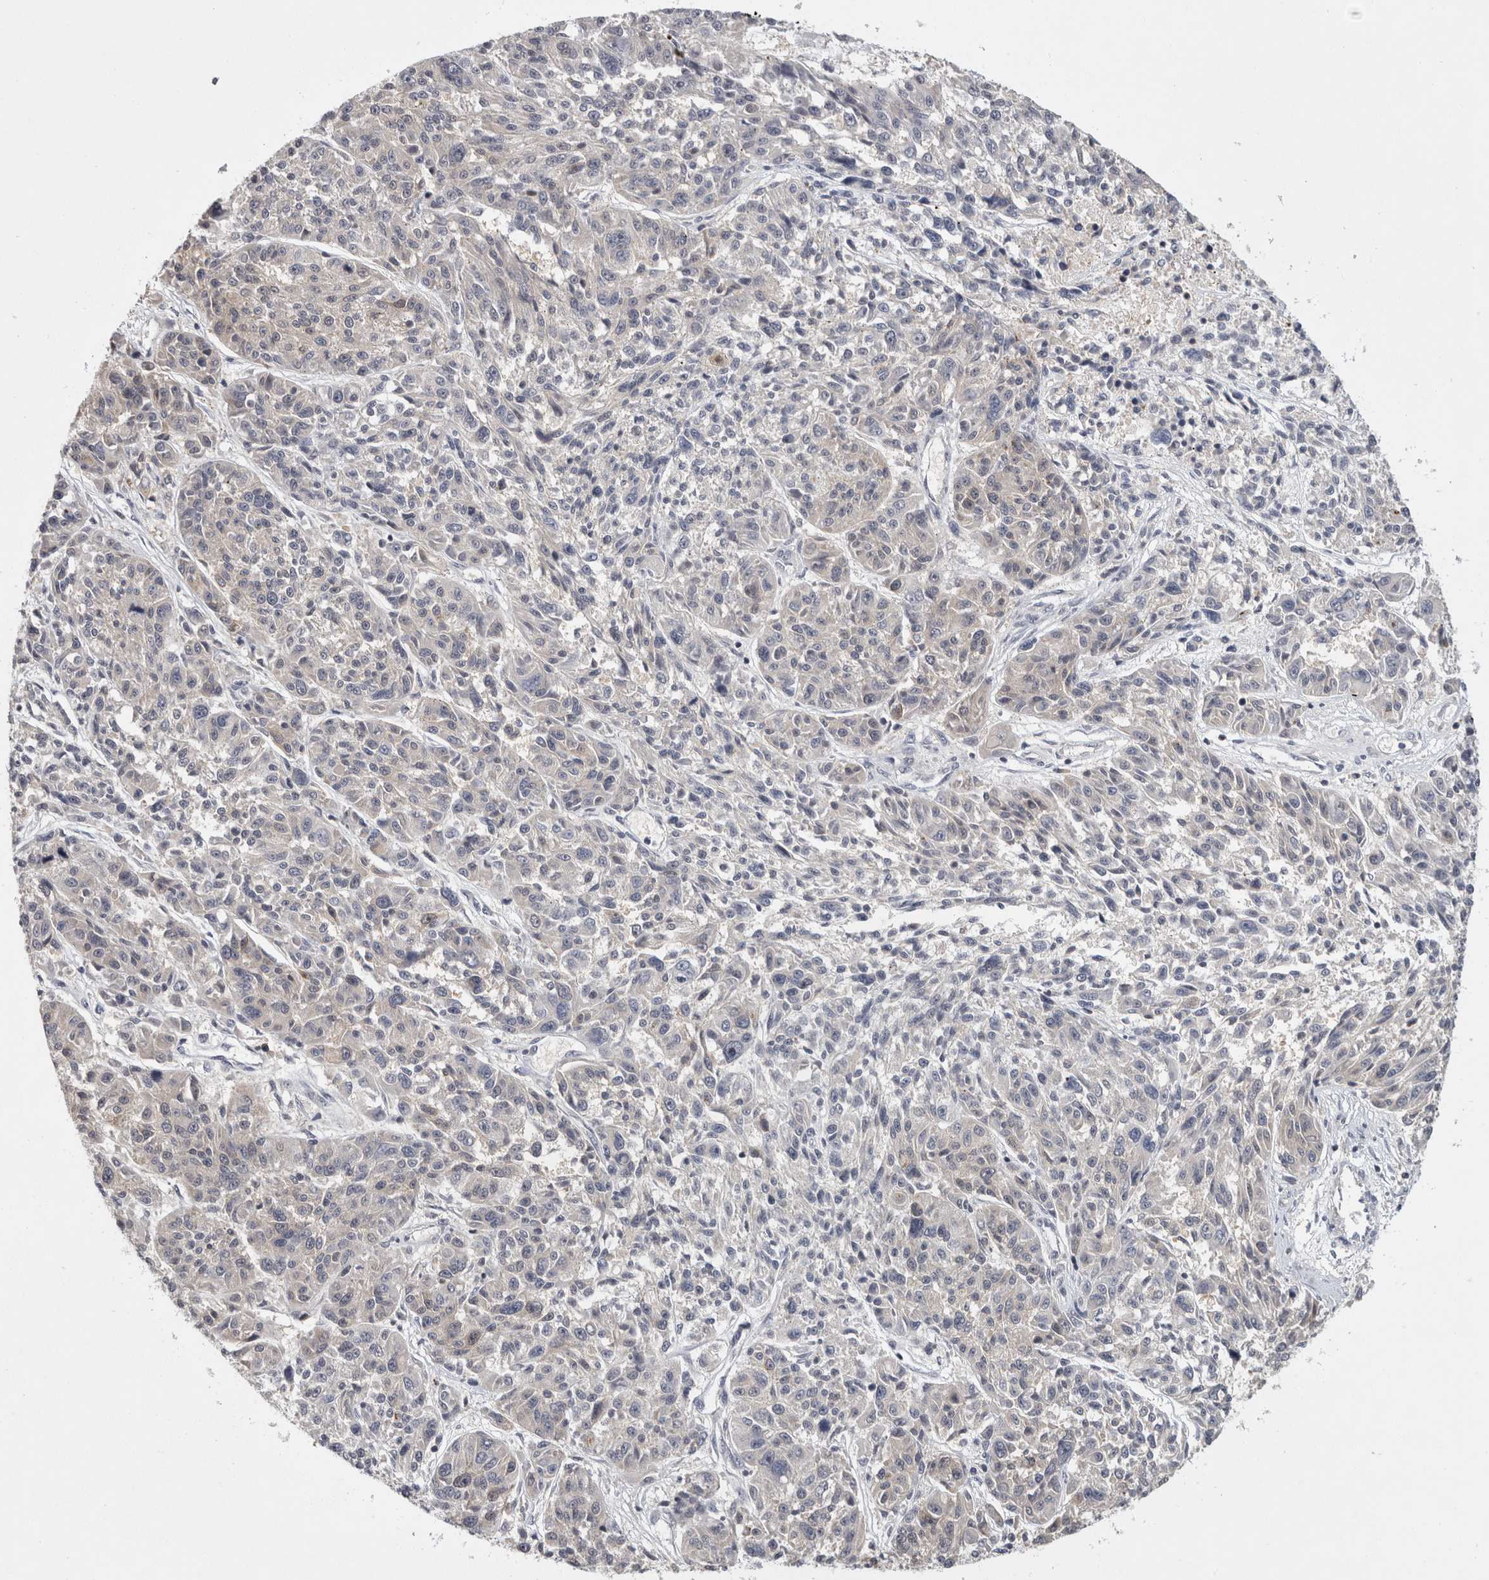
{"staining": {"intensity": "negative", "quantity": "none", "location": "none"}, "tissue": "melanoma", "cell_type": "Tumor cells", "image_type": "cancer", "snomed": [{"axis": "morphology", "description": "Malignant melanoma, NOS"}, {"axis": "topography", "description": "Skin"}], "caption": "Human melanoma stained for a protein using IHC shows no staining in tumor cells.", "gene": "ACAT2", "patient": {"sex": "male", "age": 53}}